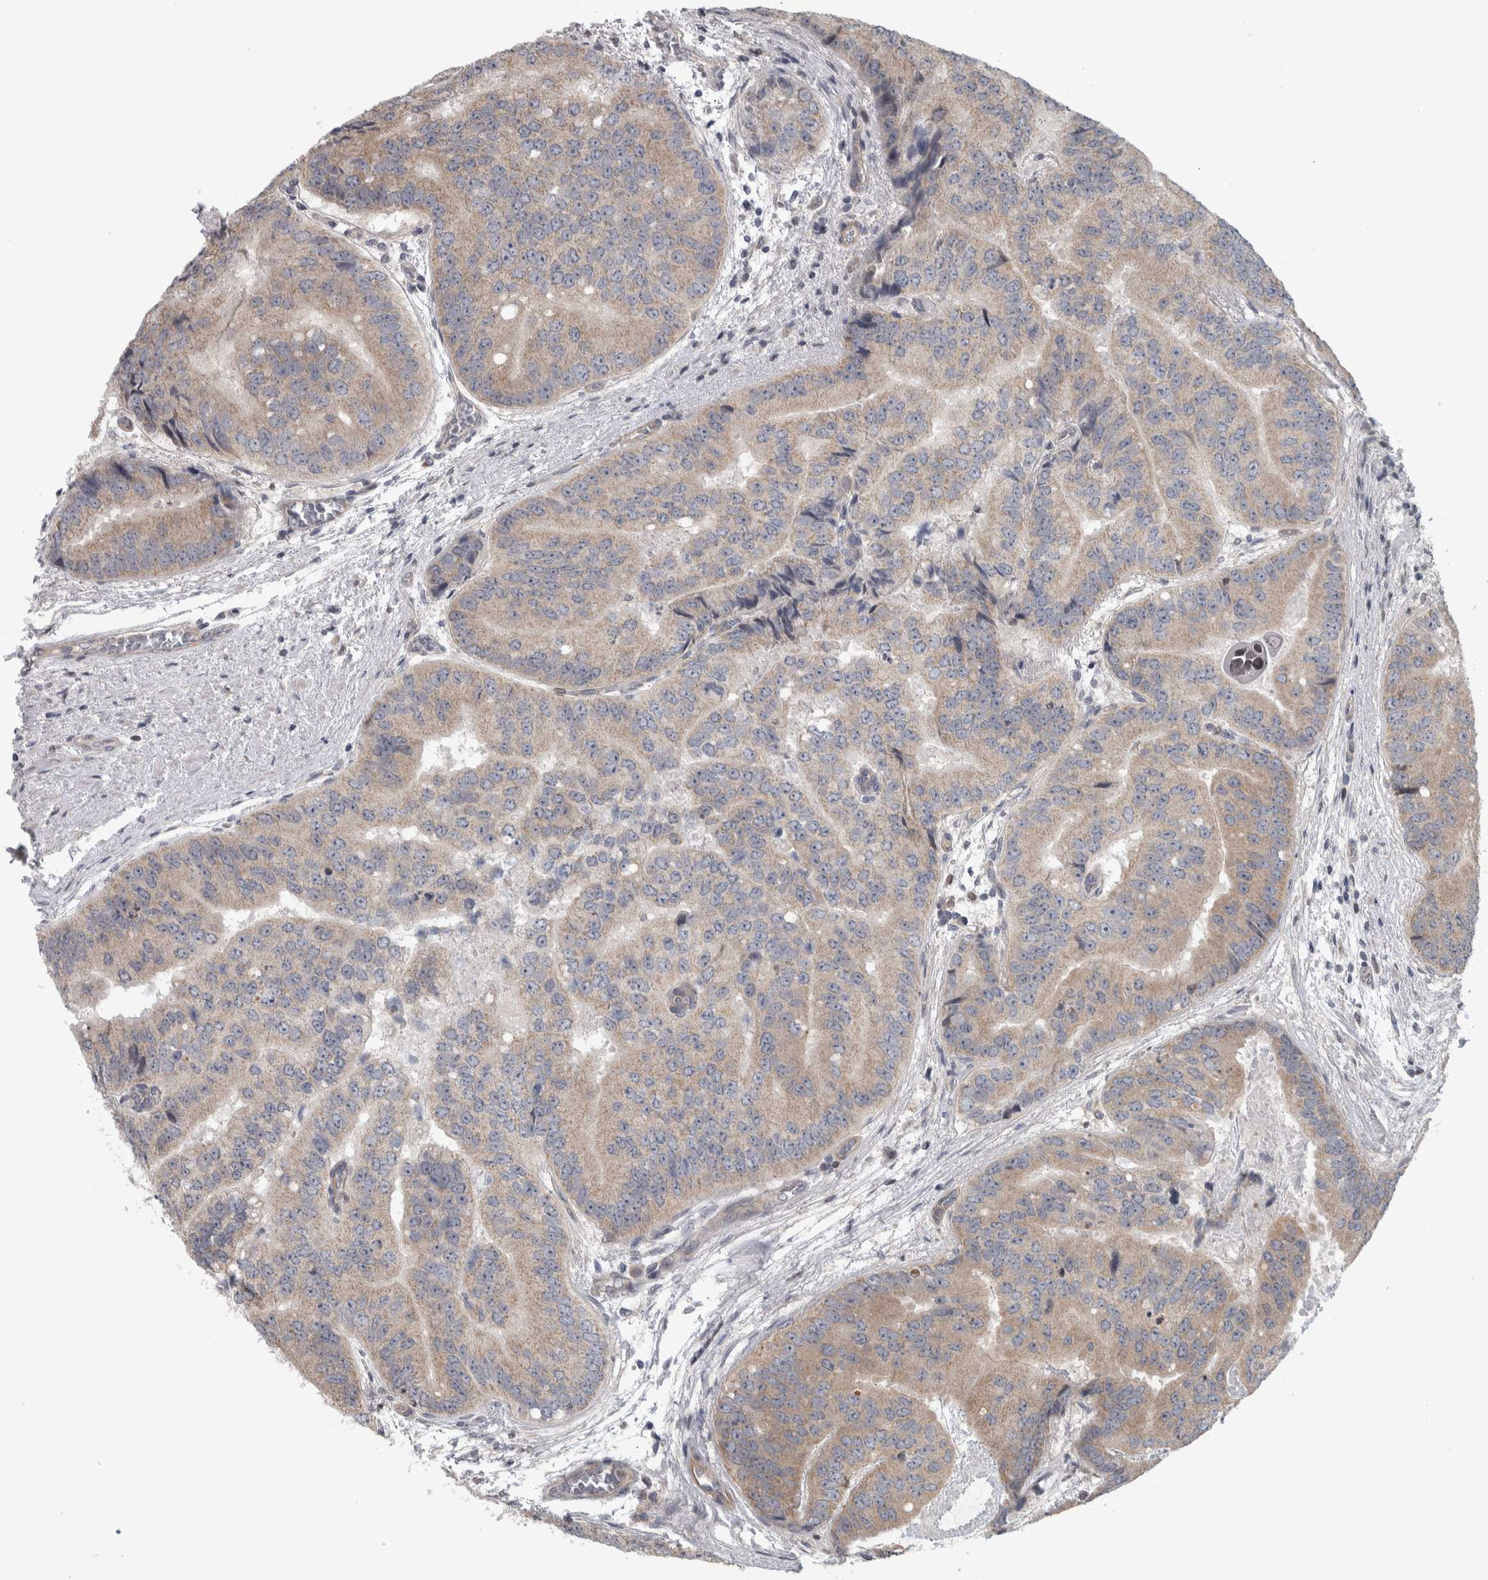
{"staining": {"intensity": "weak", "quantity": ">75%", "location": "cytoplasmic/membranous"}, "tissue": "prostate cancer", "cell_type": "Tumor cells", "image_type": "cancer", "snomed": [{"axis": "morphology", "description": "Adenocarcinoma, High grade"}, {"axis": "topography", "description": "Prostate"}], "caption": "This photomicrograph reveals prostate cancer (high-grade adenocarcinoma) stained with immunohistochemistry to label a protein in brown. The cytoplasmic/membranous of tumor cells show weak positivity for the protein. Nuclei are counter-stained blue.", "gene": "CWC27", "patient": {"sex": "male", "age": 70}}